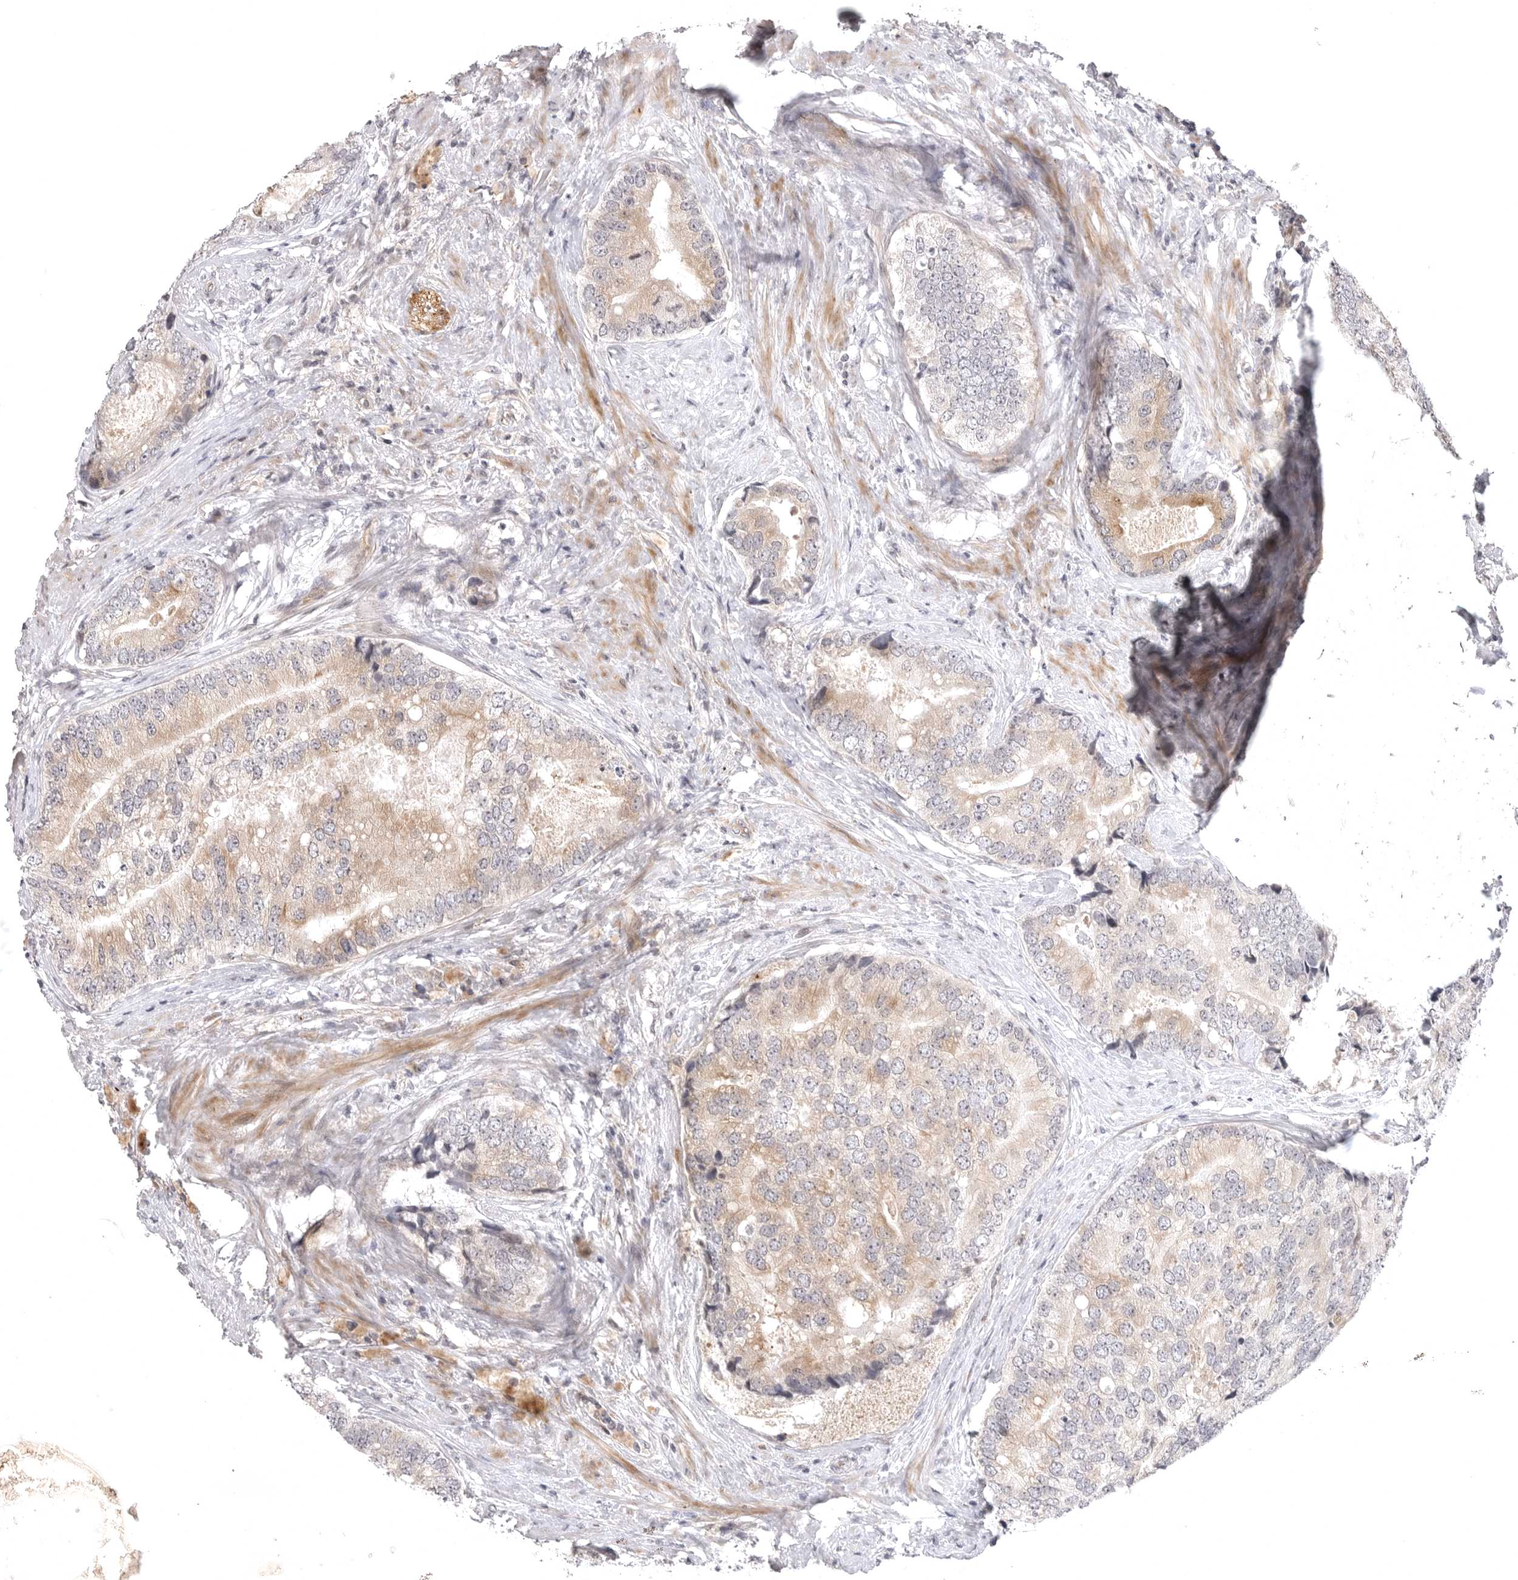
{"staining": {"intensity": "moderate", "quantity": ">75%", "location": "cytoplasmic/membranous"}, "tissue": "prostate cancer", "cell_type": "Tumor cells", "image_type": "cancer", "snomed": [{"axis": "morphology", "description": "Adenocarcinoma, High grade"}, {"axis": "topography", "description": "Prostate"}], "caption": "Tumor cells demonstrate medium levels of moderate cytoplasmic/membranous positivity in about >75% of cells in human prostate adenocarcinoma (high-grade).", "gene": "CD300LD", "patient": {"sex": "male", "age": 70}}